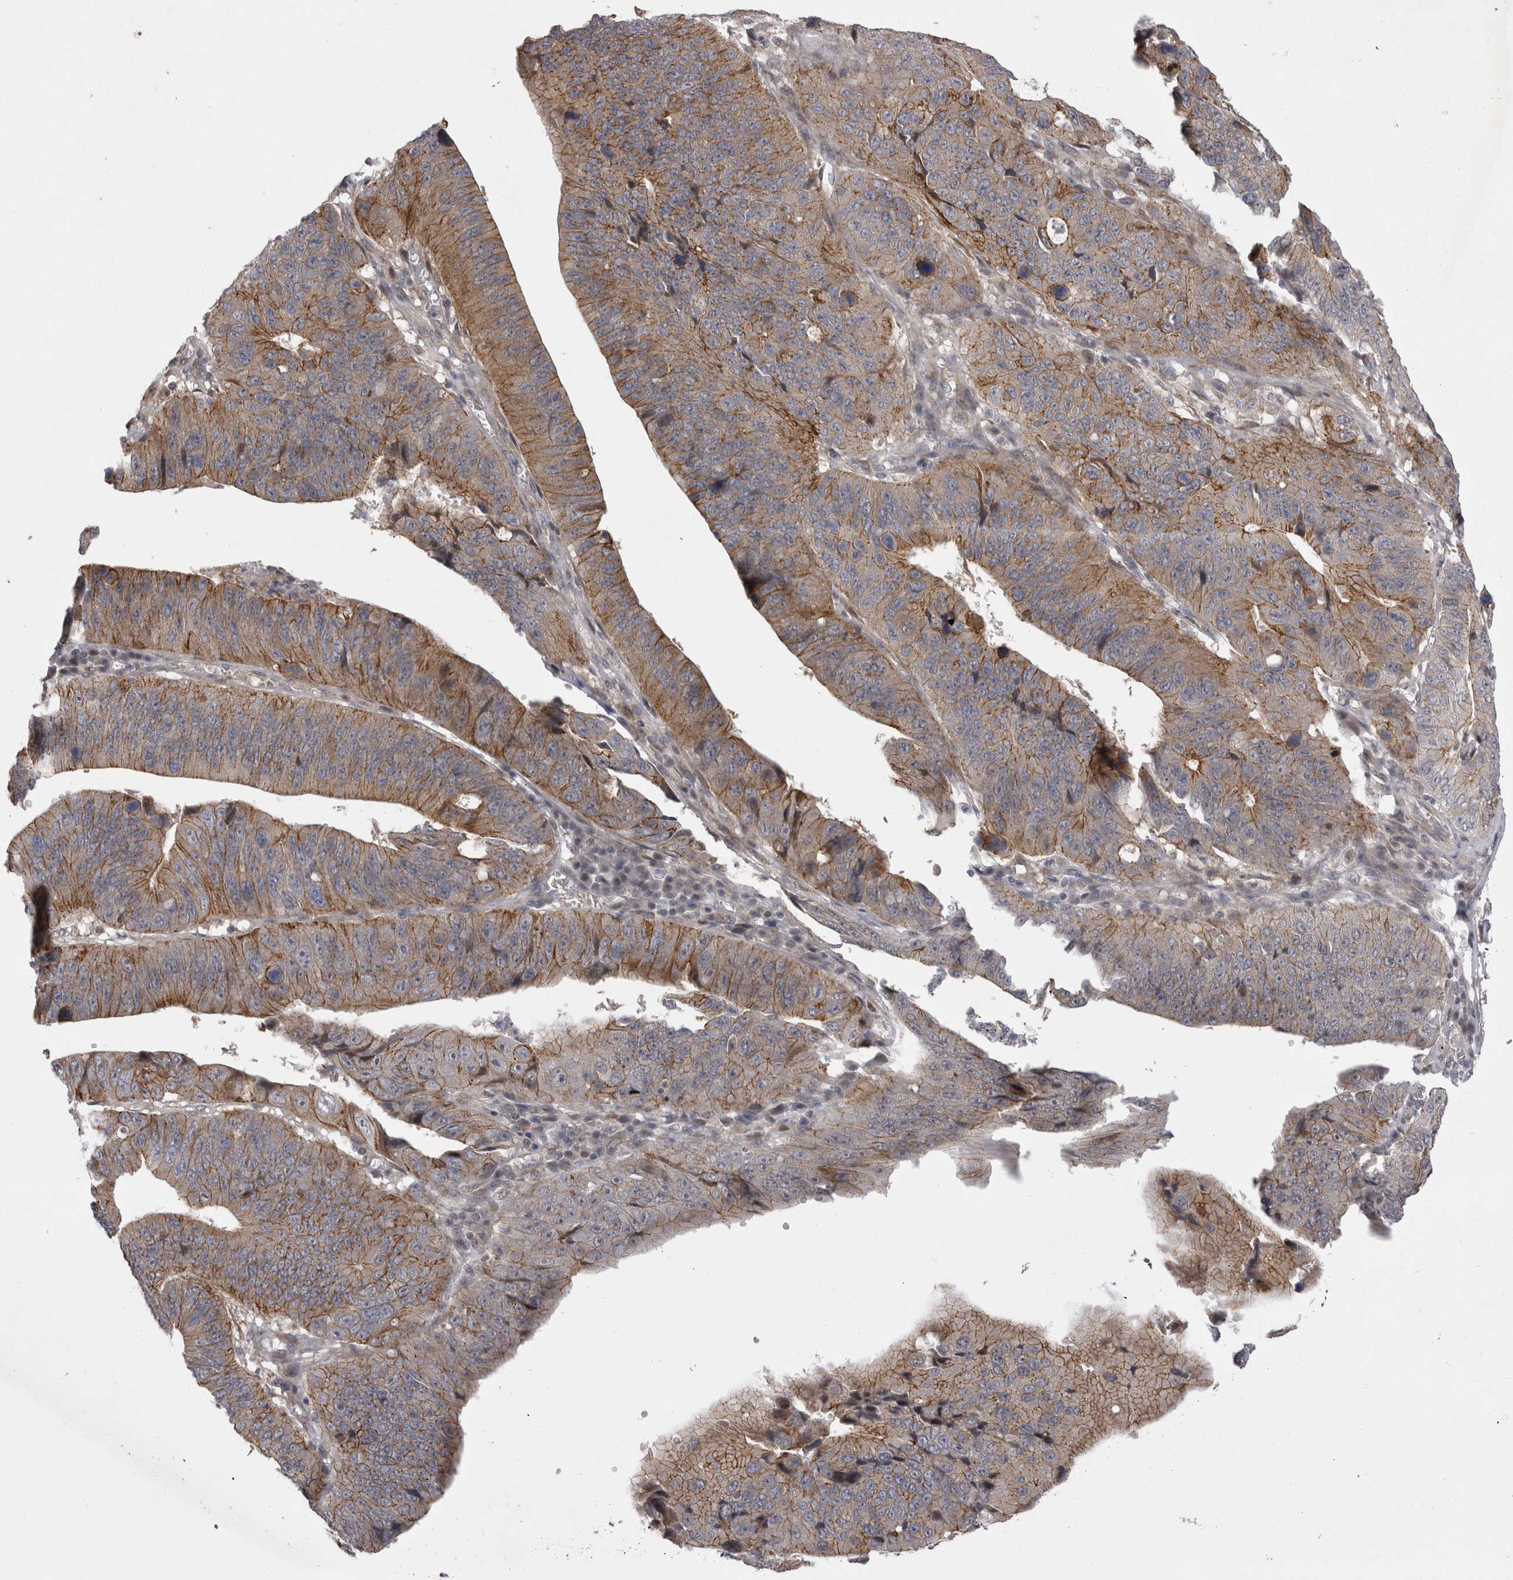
{"staining": {"intensity": "moderate", "quantity": ">75%", "location": "cytoplasmic/membranous"}, "tissue": "stomach cancer", "cell_type": "Tumor cells", "image_type": "cancer", "snomed": [{"axis": "morphology", "description": "Adenocarcinoma, NOS"}, {"axis": "topography", "description": "Stomach"}], "caption": "This photomicrograph shows immunohistochemistry staining of human stomach cancer, with medium moderate cytoplasmic/membranous staining in approximately >75% of tumor cells.", "gene": "NENF", "patient": {"sex": "male", "age": 59}}